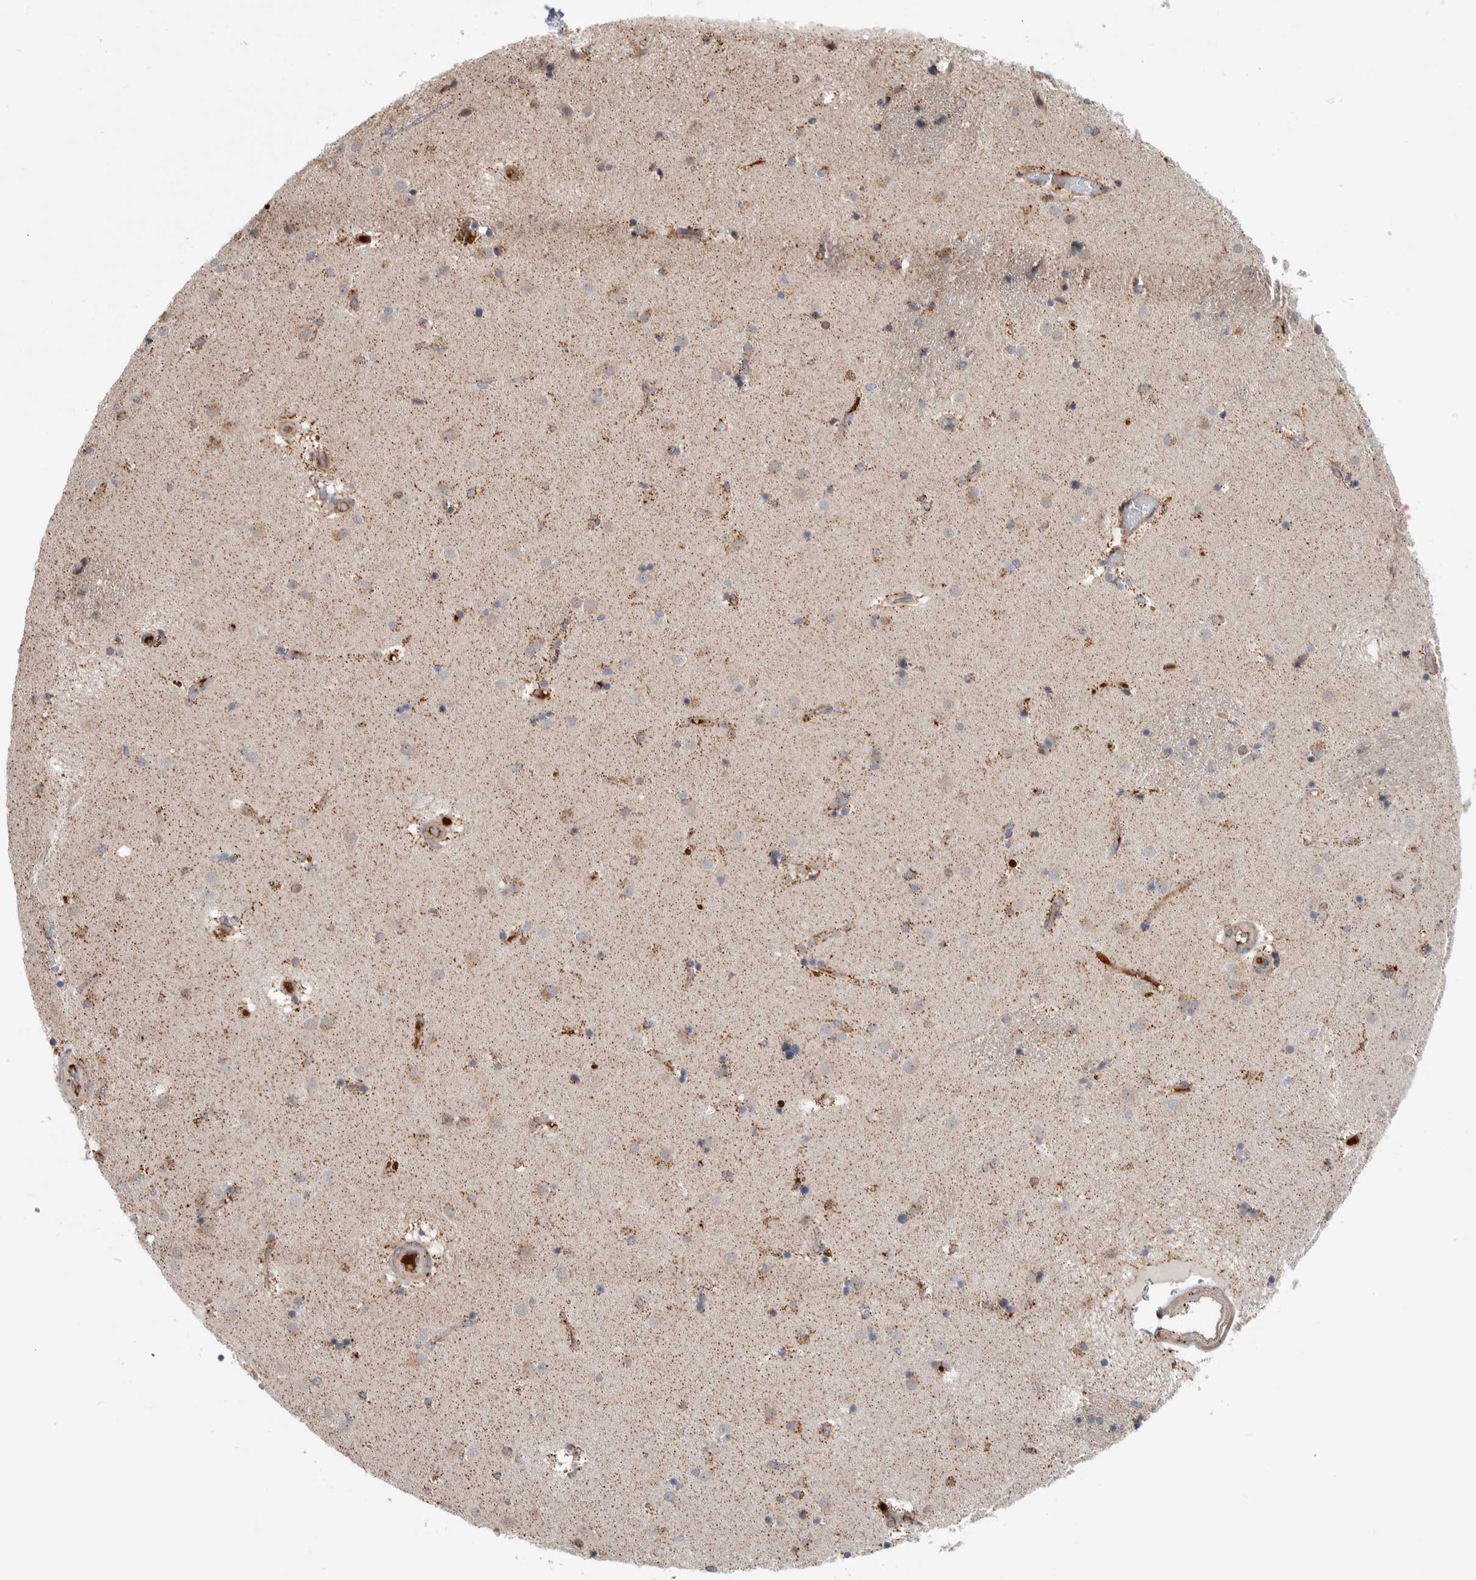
{"staining": {"intensity": "moderate", "quantity": "25%-75%", "location": "cytoplasmic/membranous"}, "tissue": "caudate", "cell_type": "Glial cells", "image_type": "normal", "snomed": [{"axis": "morphology", "description": "Normal tissue, NOS"}, {"axis": "topography", "description": "Lateral ventricle wall"}], "caption": "IHC (DAB (3,3'-diaminobenzidine)) staining of benign human caudate reveals moderate cytoplasmic/membranous protein staining in about 25%-75% of glial cells.", "gene": "MSL1", "patient": {"sex": "male", "age": 70}}